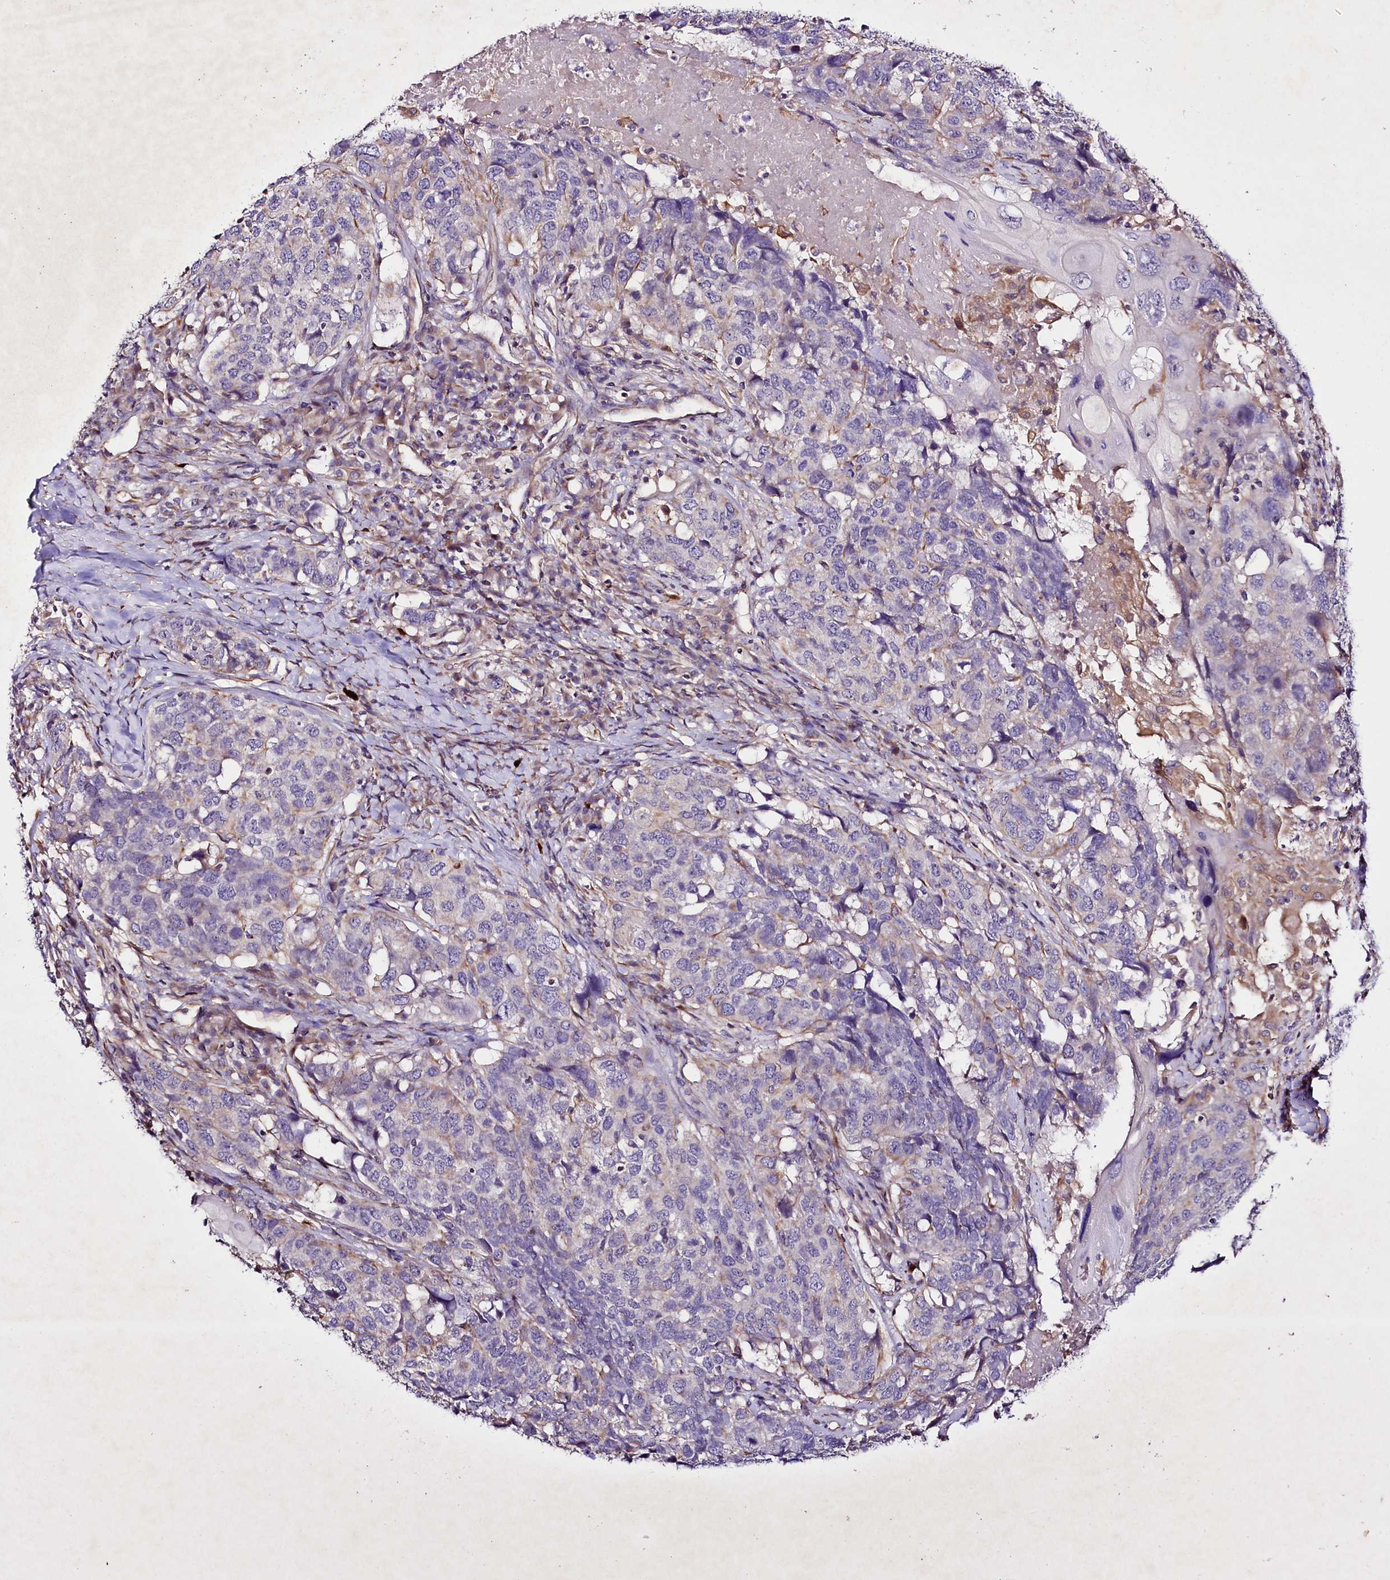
{"staining": {"intensity": "negative", "quantity": "none", "location": "none"}, "tissue": "head and neck cancer", "cell_type": "Tumor cells", "image_type": "cancer", "snomed": [{"axis": "morphology", "description": "Squamous cell carcinoma, NOS"}, {"axis": "topography", "description": "Head-Neck"}], "caption": "This is an immunohistochemistry (IHC) micrograph of human head and neck squamous cell carcinoma. There is no positivity in tumor cells.", "gene": "SLC7A1", "patient": {"sex": "male", "age": 66}}